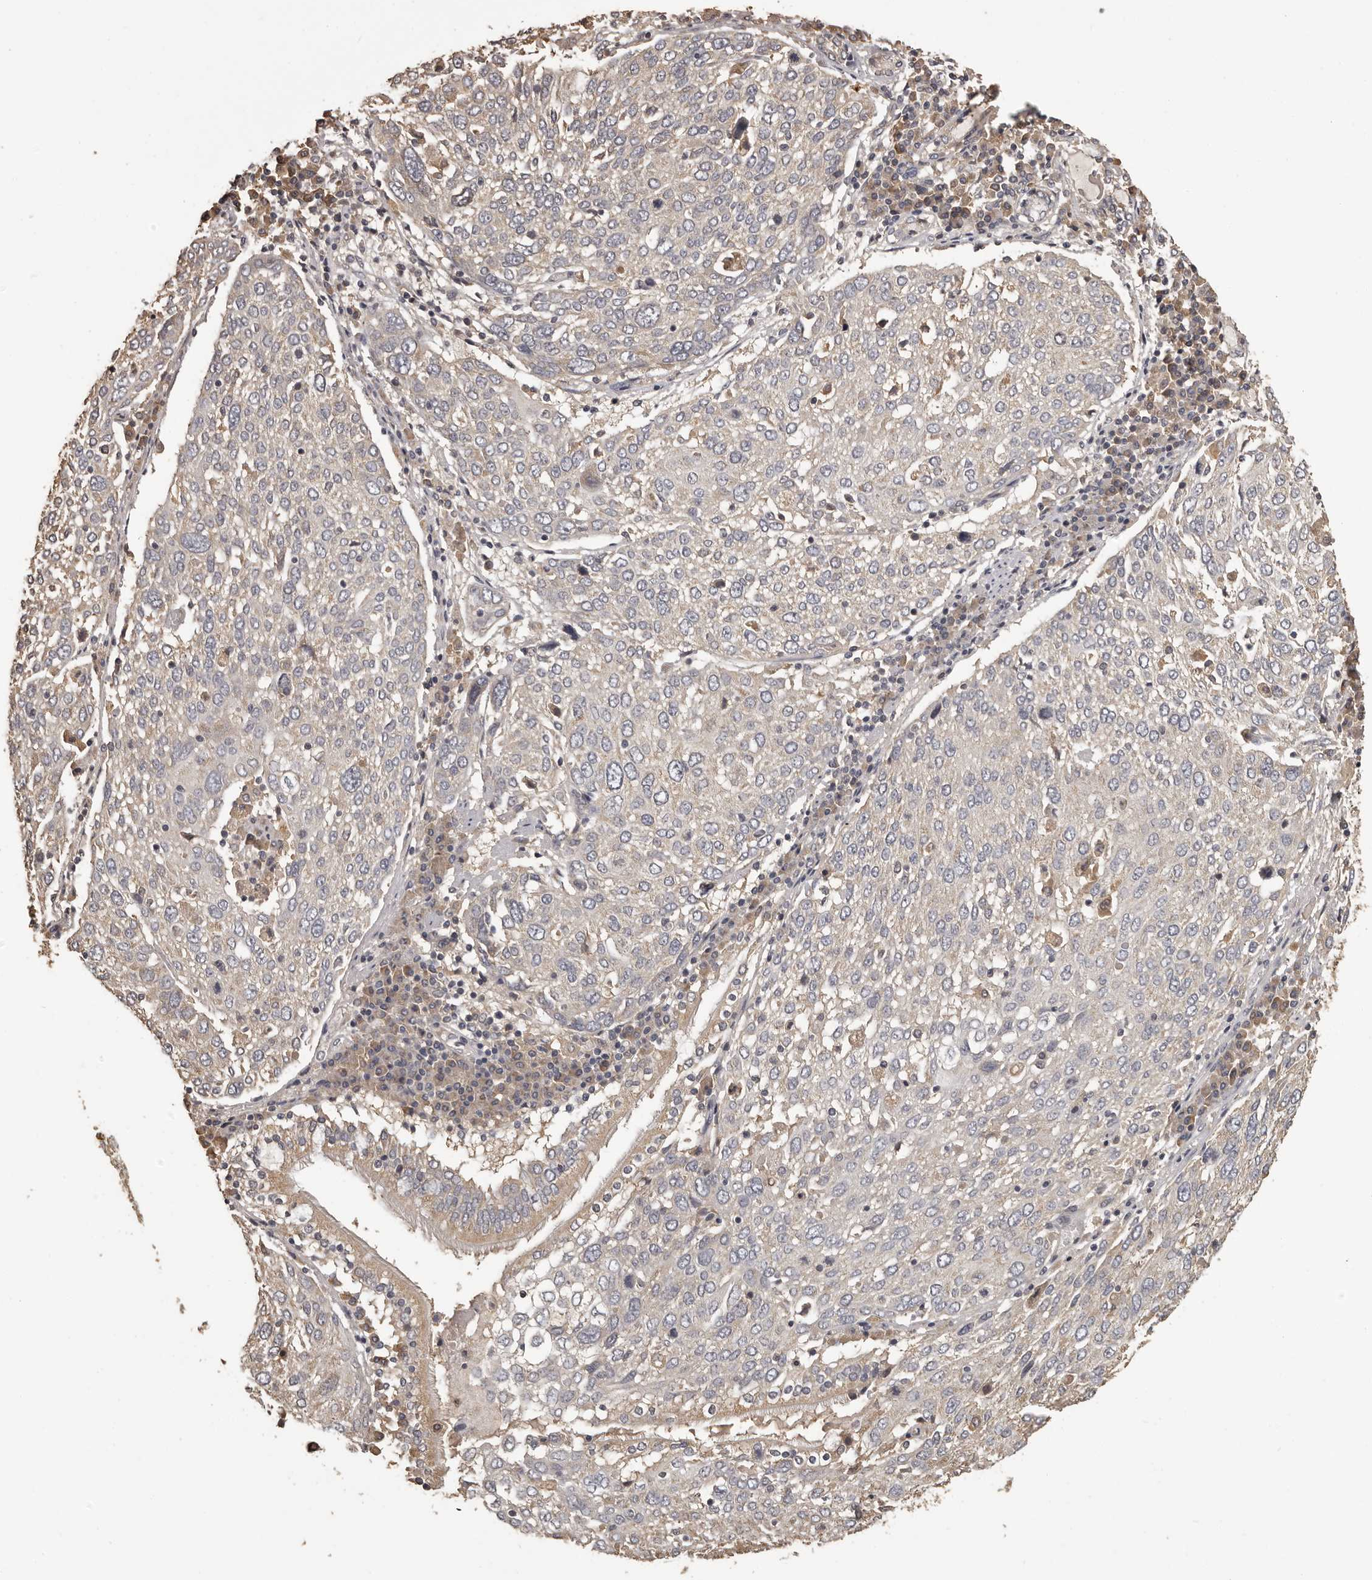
{"staining": {"intensity": "negative", "quantity": "none", "location": "none"}, "tissue": "lung cancer", "cell_type": "Tumor cells", "image_type": "cancer", "snomed": [{"axis": "morphology", "description": "Squamous cell carcinoma, NOS"}, {"axis": "topography", "description": "Lung"}], "caption": "DAB immunohistochemical staining of human lung cancer (squamous cell carcinoma) reveals no significant staining in tumor cells.", "gene": "MGAT5", "patient": {"sex": "male", "age": 65}}